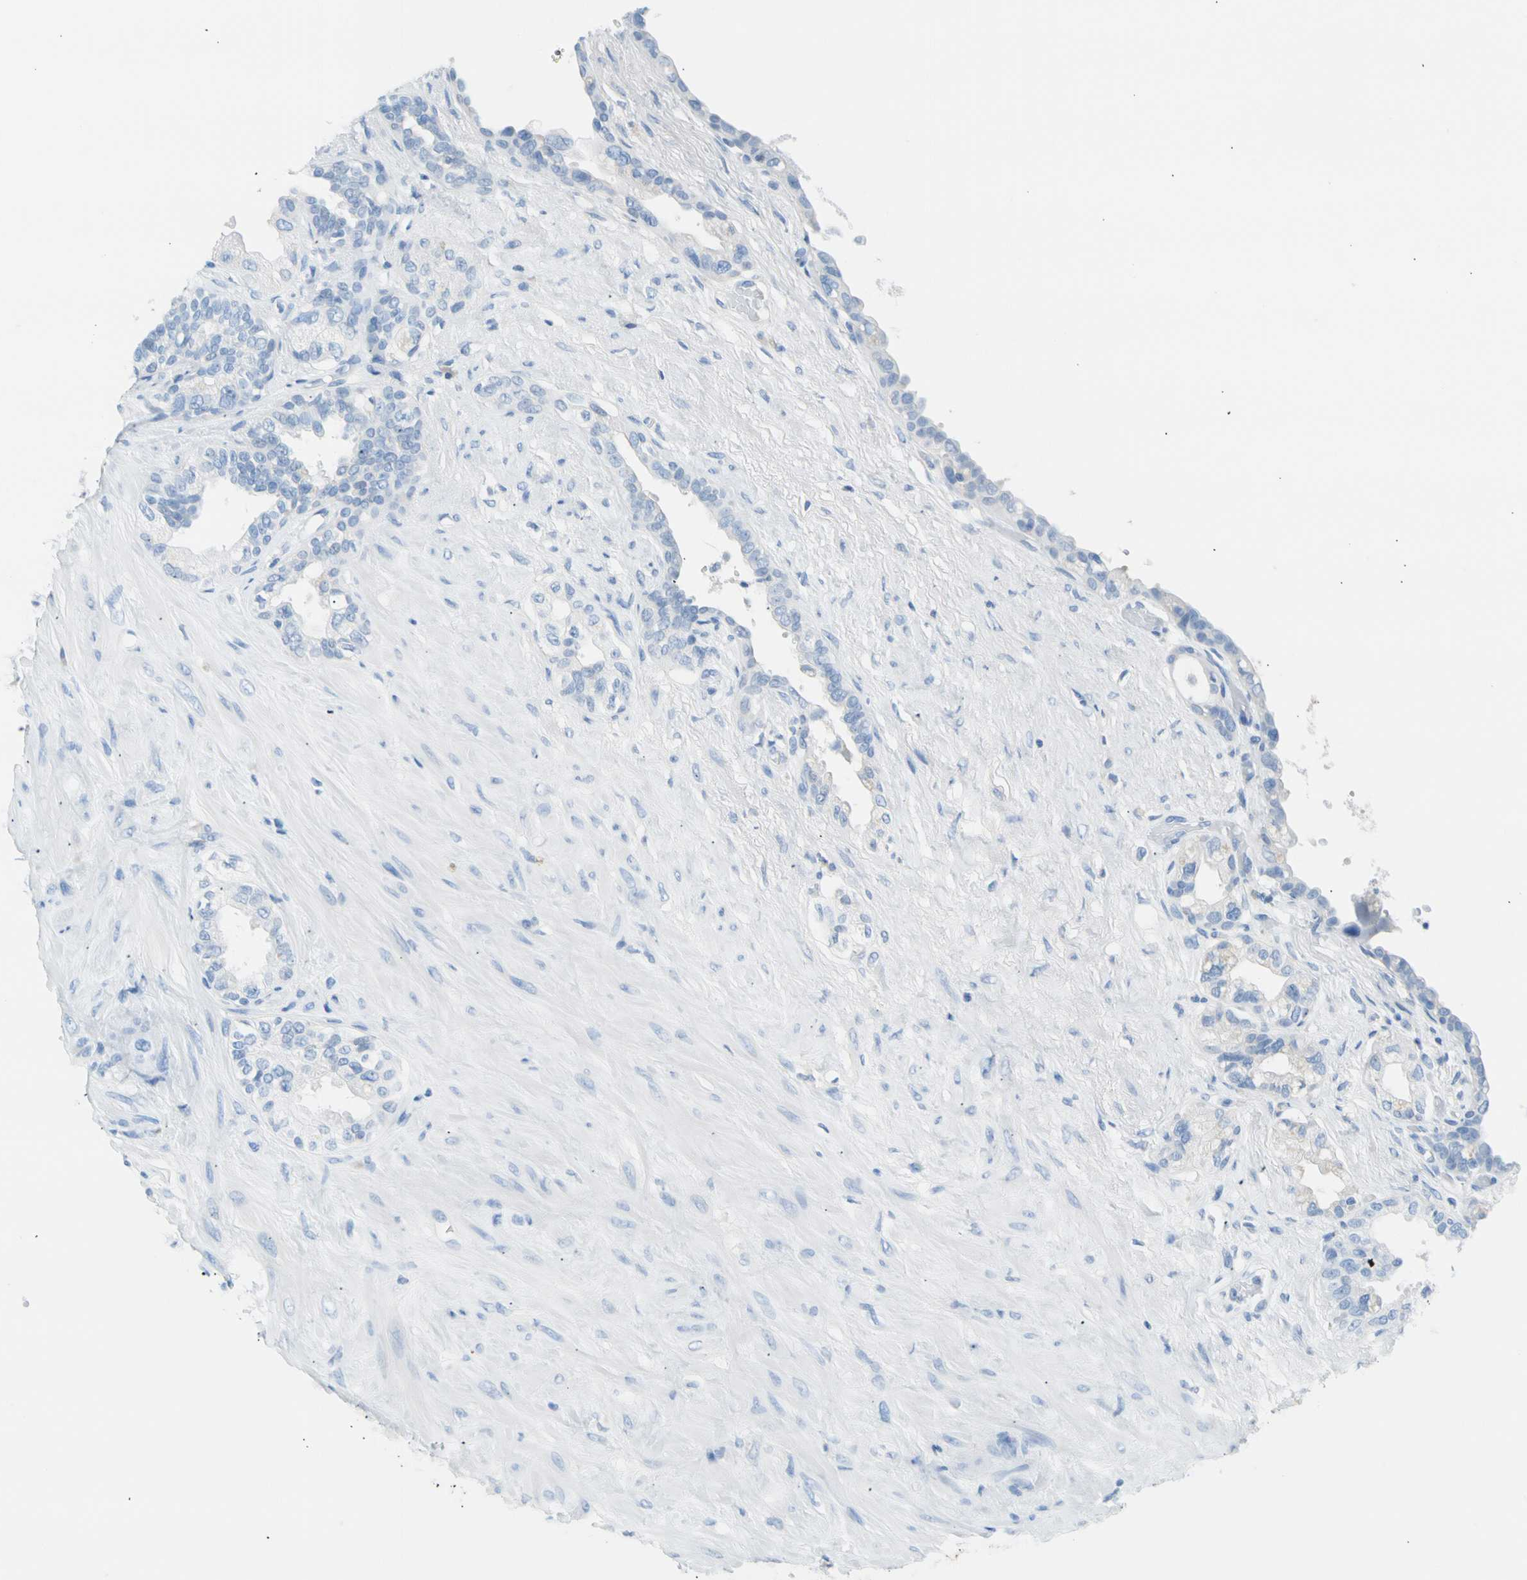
{"staining": {"intensity": "negative", "quantity": "none", "location": "none"}, "tissue": "seminal vesicle", "cell_type": "Glandular cells", "image_type": "normal", "snomed": [{"axis": "morphology", "description": "Normal tissue, NOS"}, {"axis": "topography", "description": "Seminal veicle"}], "caption": "Photomicrograph shows no protein expression in glandular cells of normal seminal vesicle.", "gene": "CEL", "patient": {"sex": "male", "age": 61}}